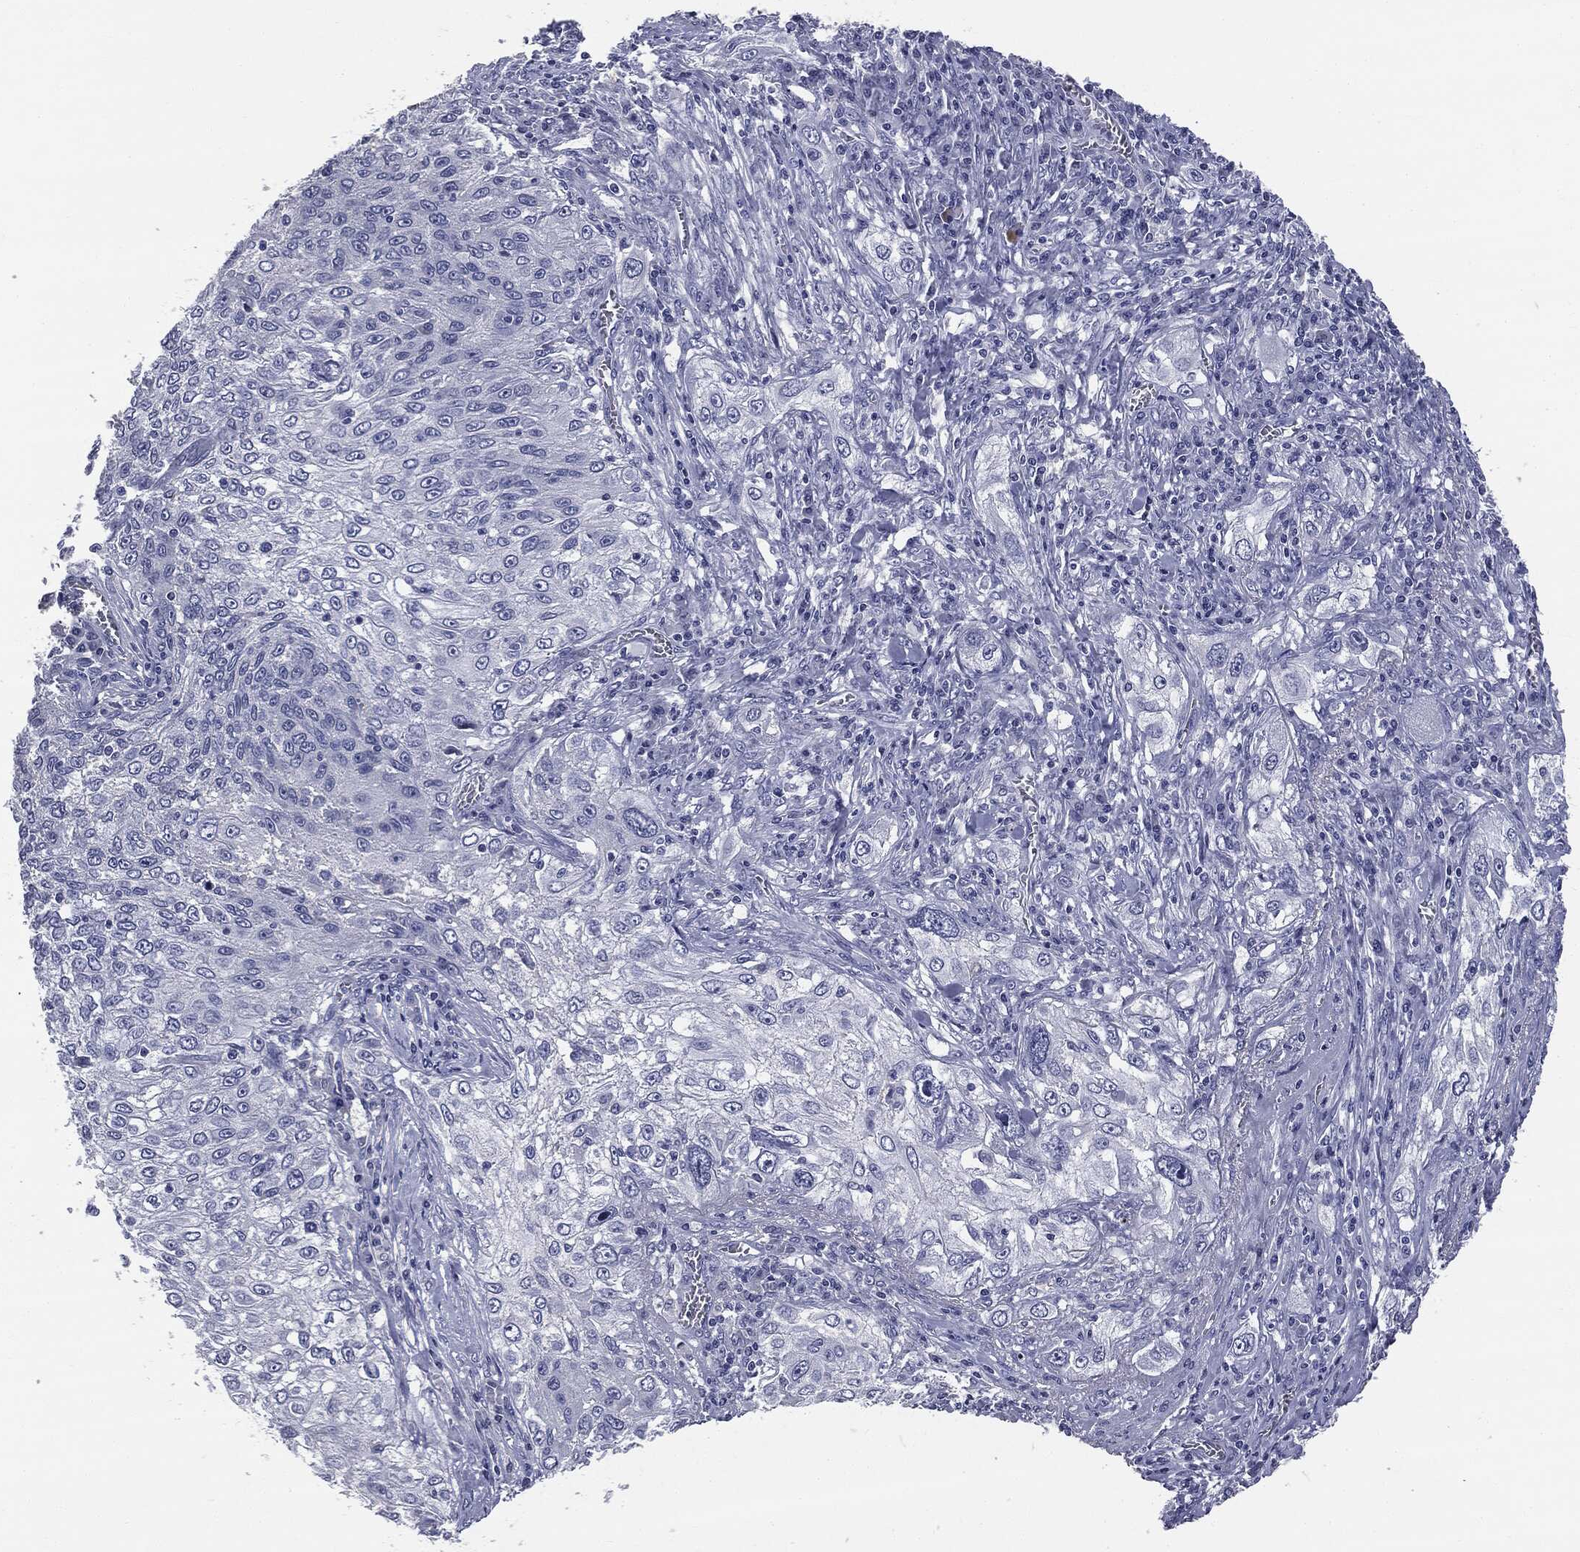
{"staining": {"intensity": "negative", "quantity": "none", "location": "none"}, "tissue": "lung cancer", "cell_type": "Tumor cells", "image_type": "cancer", "snomed": [{"axis": "morphology", "description": "Squamous cell carcinoma, NOS"}, {"axis": "topography", "description": "Lung"}], "caption": "Immunohistochemistry (IHC) photomicrograph of neoplastic tissue: lung squamous cell carcinoma stained with DAB demonstrates no significant protein staining in tumor cells.", "gene": "AFP", "patient": {"sex": "female", "age": 69}}